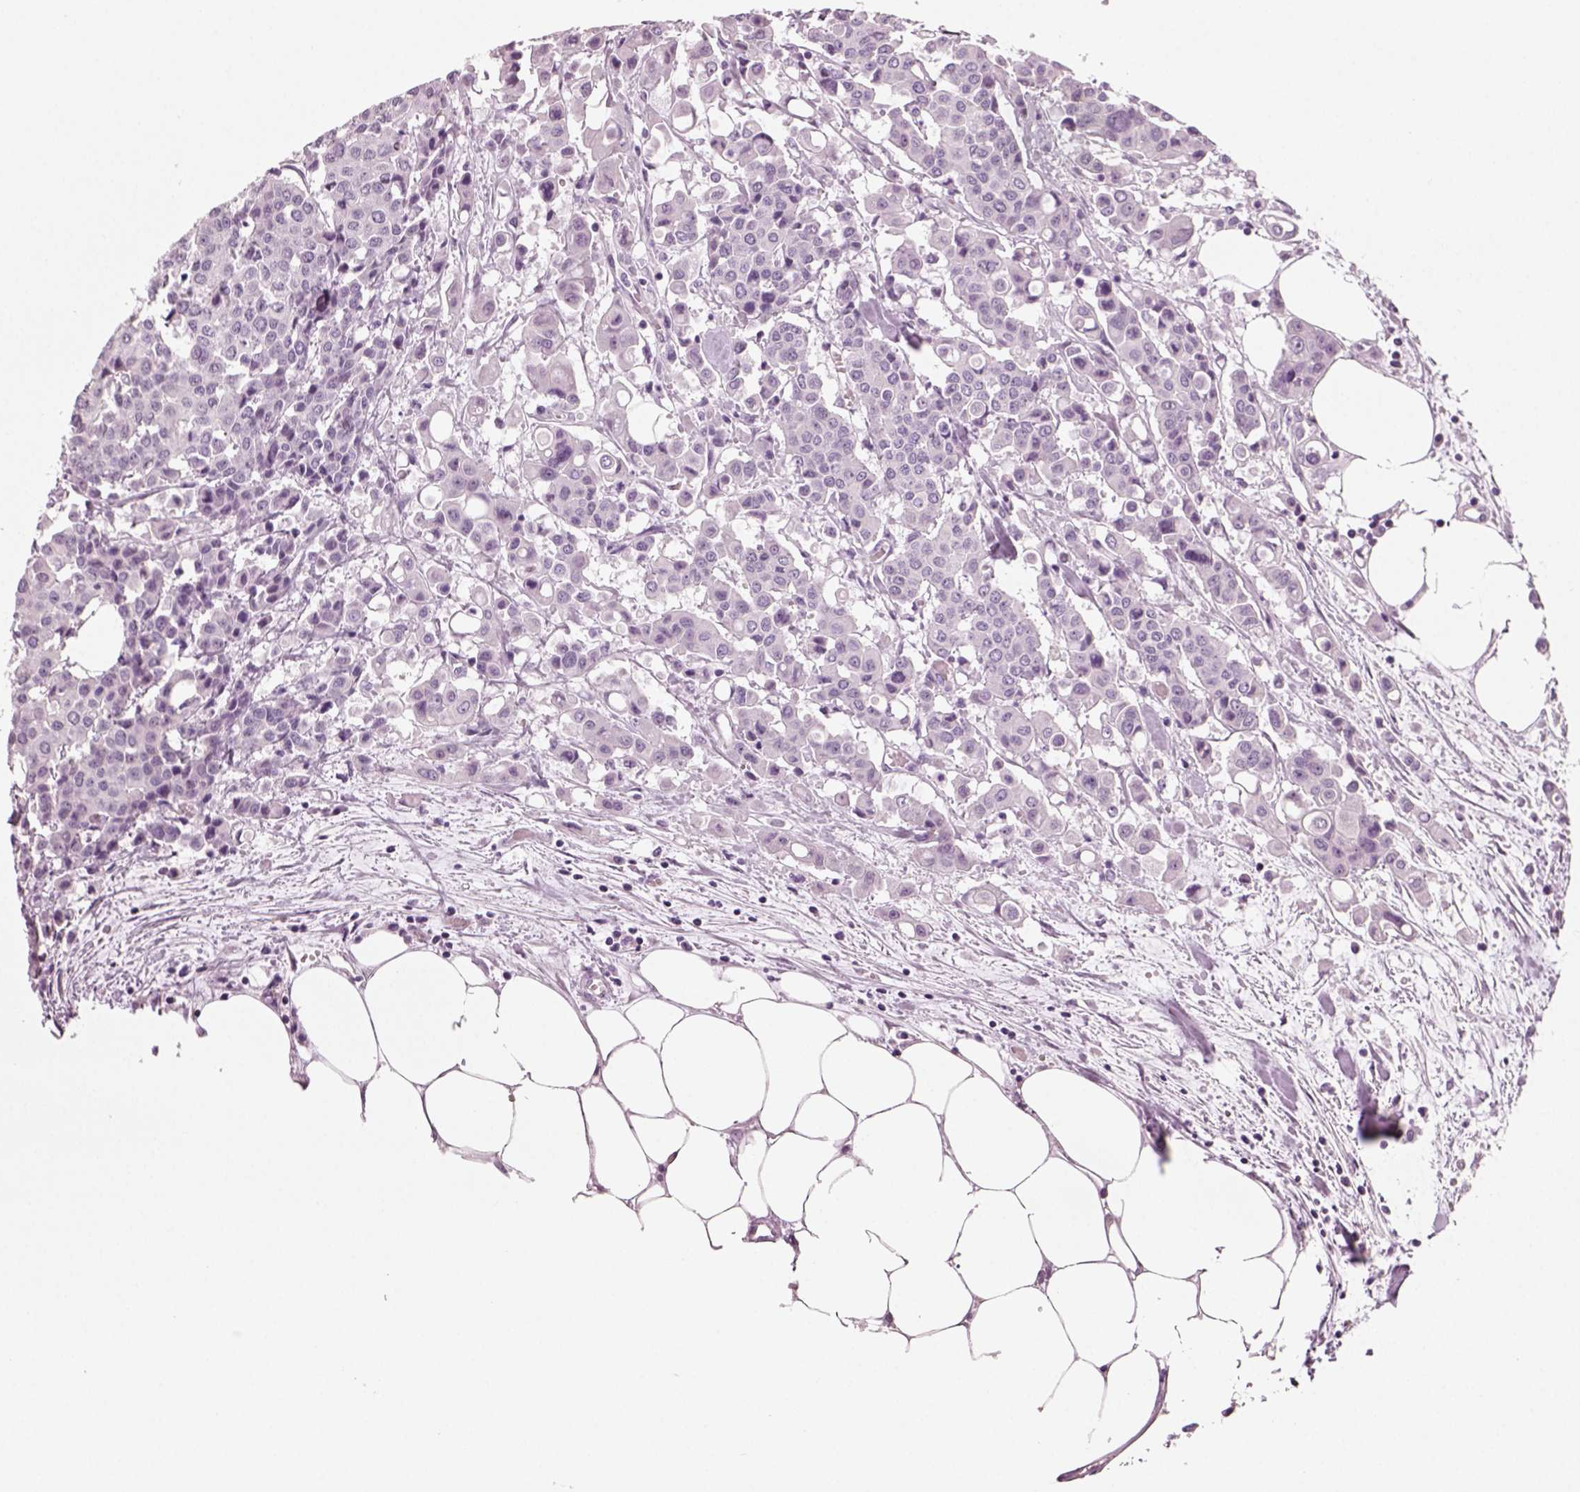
{"staining": {"intensity": "negative", "quantity": "none", "location": "none"}, "tissue": "carcinoid", "cell_type": "Tumor cells", "image_type": "cancer", "snomed": [{"axis": "morphology", "description": "Carcinoid, malignant, NOS"}, {"axis": "topography", "description": "Colon"}], "caption": "The histopathology image demonstrates no significant staining in tumor cells of carcinoid.", "gene": "SPATA31E1", "patient": {"sex": "male", "age": 81}}